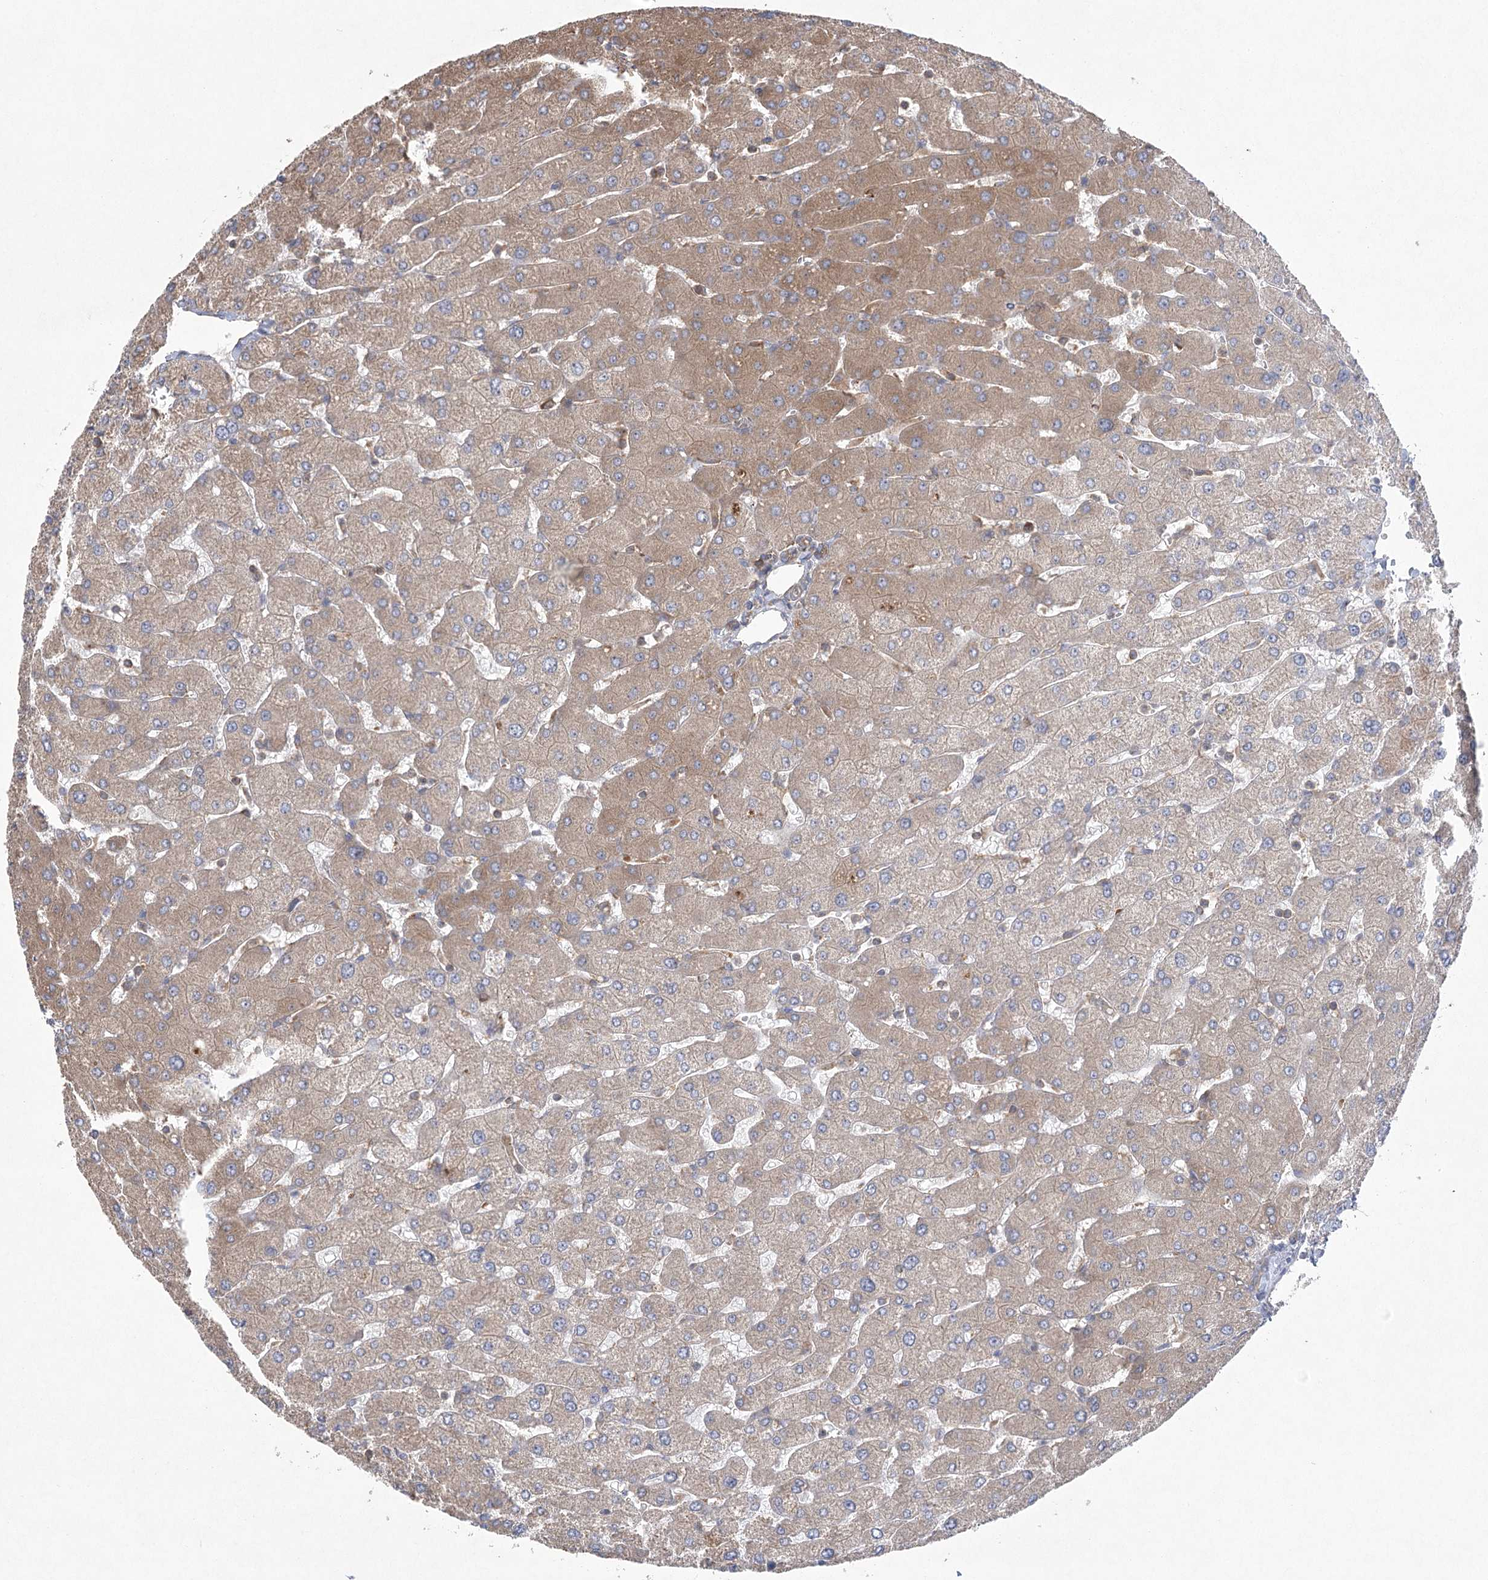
{"staining": {"intensity": "moderate", "quantity": ">75%", "location": "cytoplasmic/membranous"}, "tissue": "liver", "cell_type": "Cholangiocytes", "image_type": "normal", "snomed": [{"axis": "morphology", "description": "Normal tissue, NOS"}, {"axis": "topography", "description": "Liver"}], "caption": "The histopathology image exhibits a brown stain indicating the presence of a protein in the cytoplasmic/membranous of cholangiocytes in liver. Nuclei are stained in blue.", "gene": "EIF3A", "patient": {"sex": "male", "age": 55}}